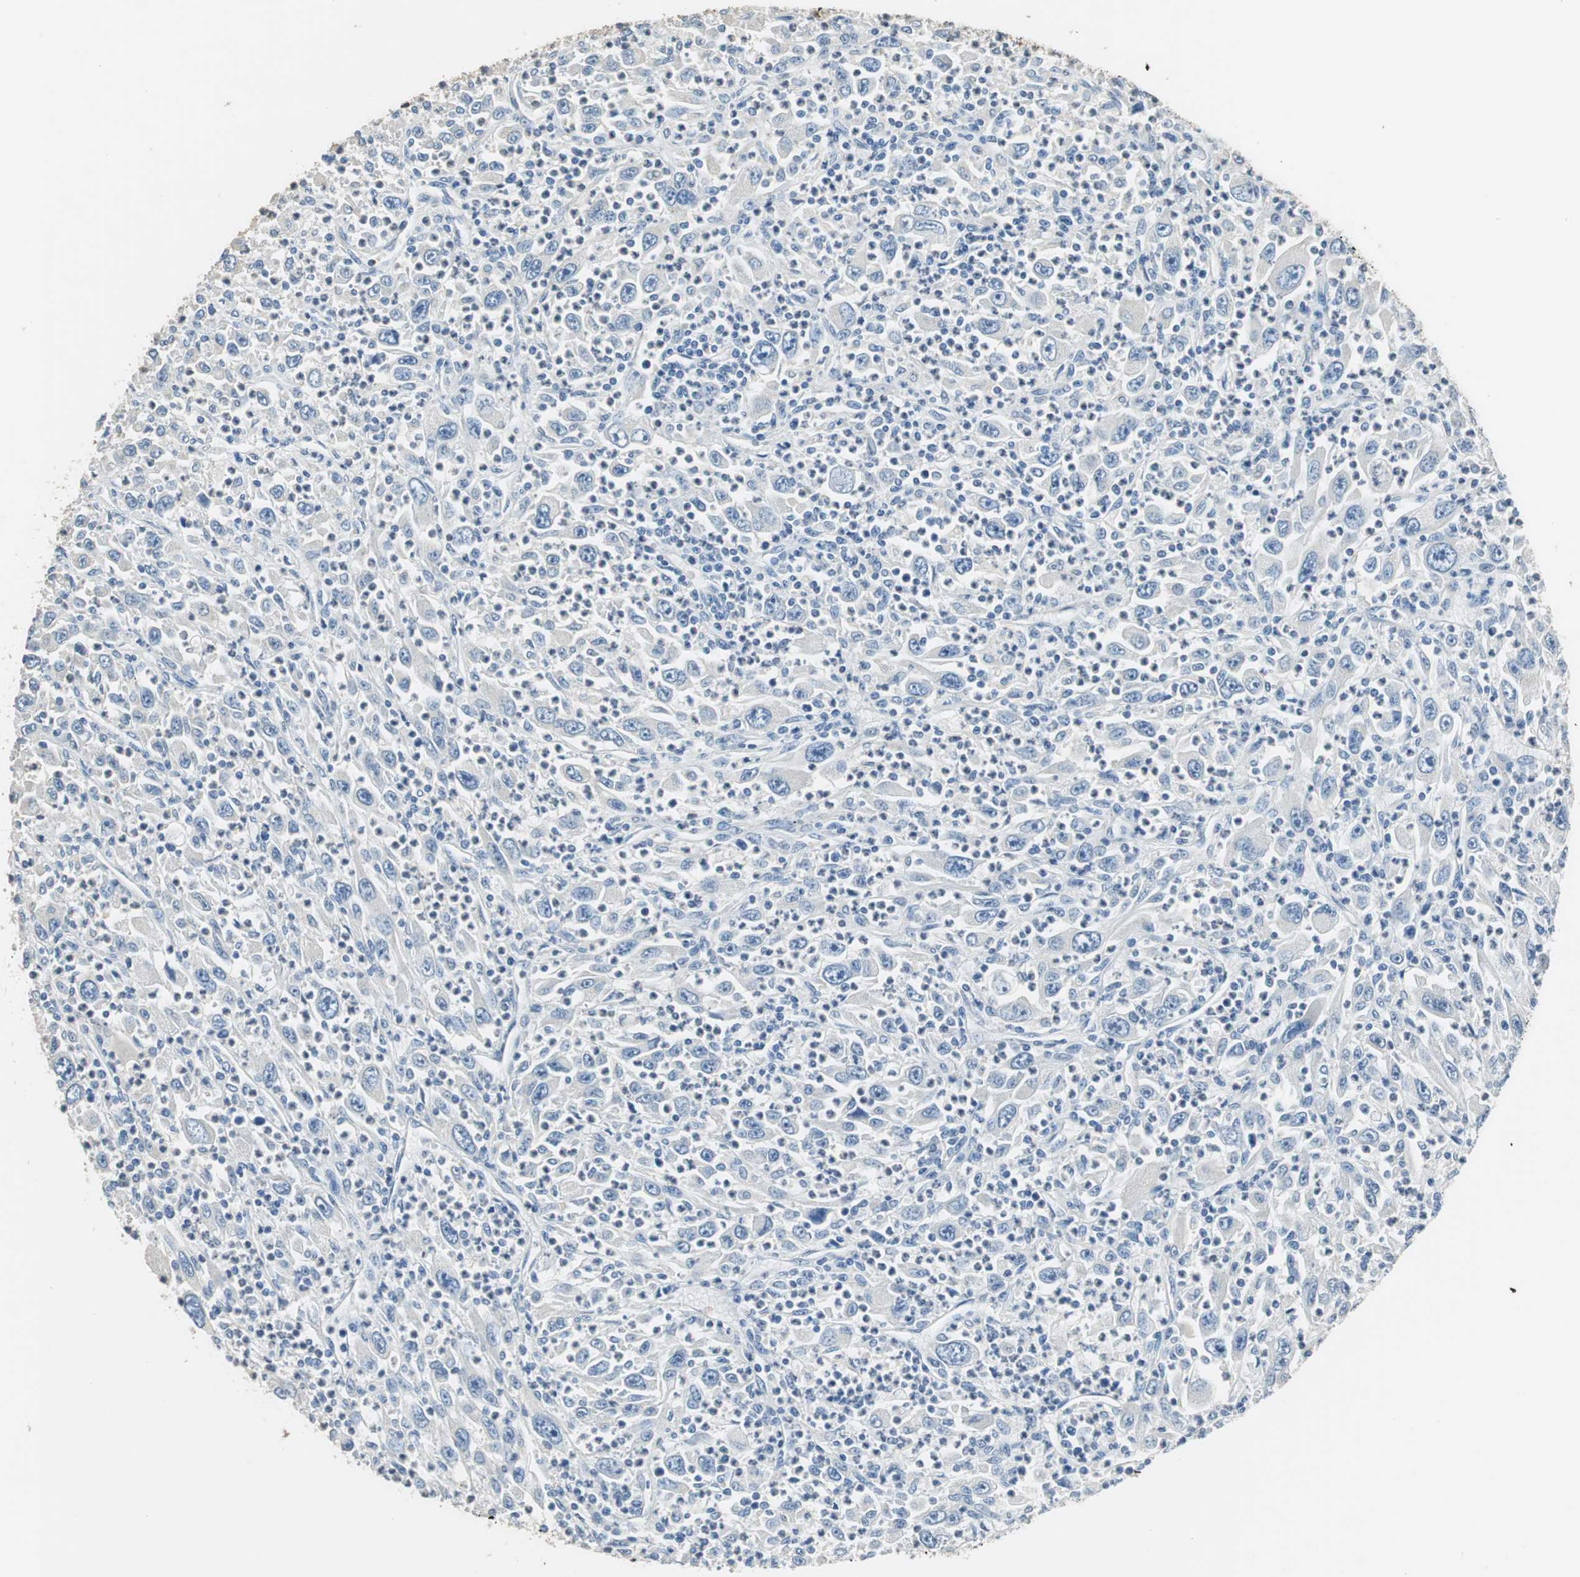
{"staining": {"intensity": "negative", "quantity": "none", "location": "none"}, "tissue": "melanoma", "cell_type": "Tumor cells", "image_type": "cancer", "snomed": [{"axis": "morphology", "description": "Malignant melanoma, Metastatic site"}, {"axis": "topography", "description": "Skin"}], "caption": "IHC micrograph of neoplastic tissue: malignant melanoma (metastatic site) stained with DAB exhibits no significant protein staining in tumor cells.", "gene": "ALDH4A1", "patient": {"sex": "female", "age": 56}}